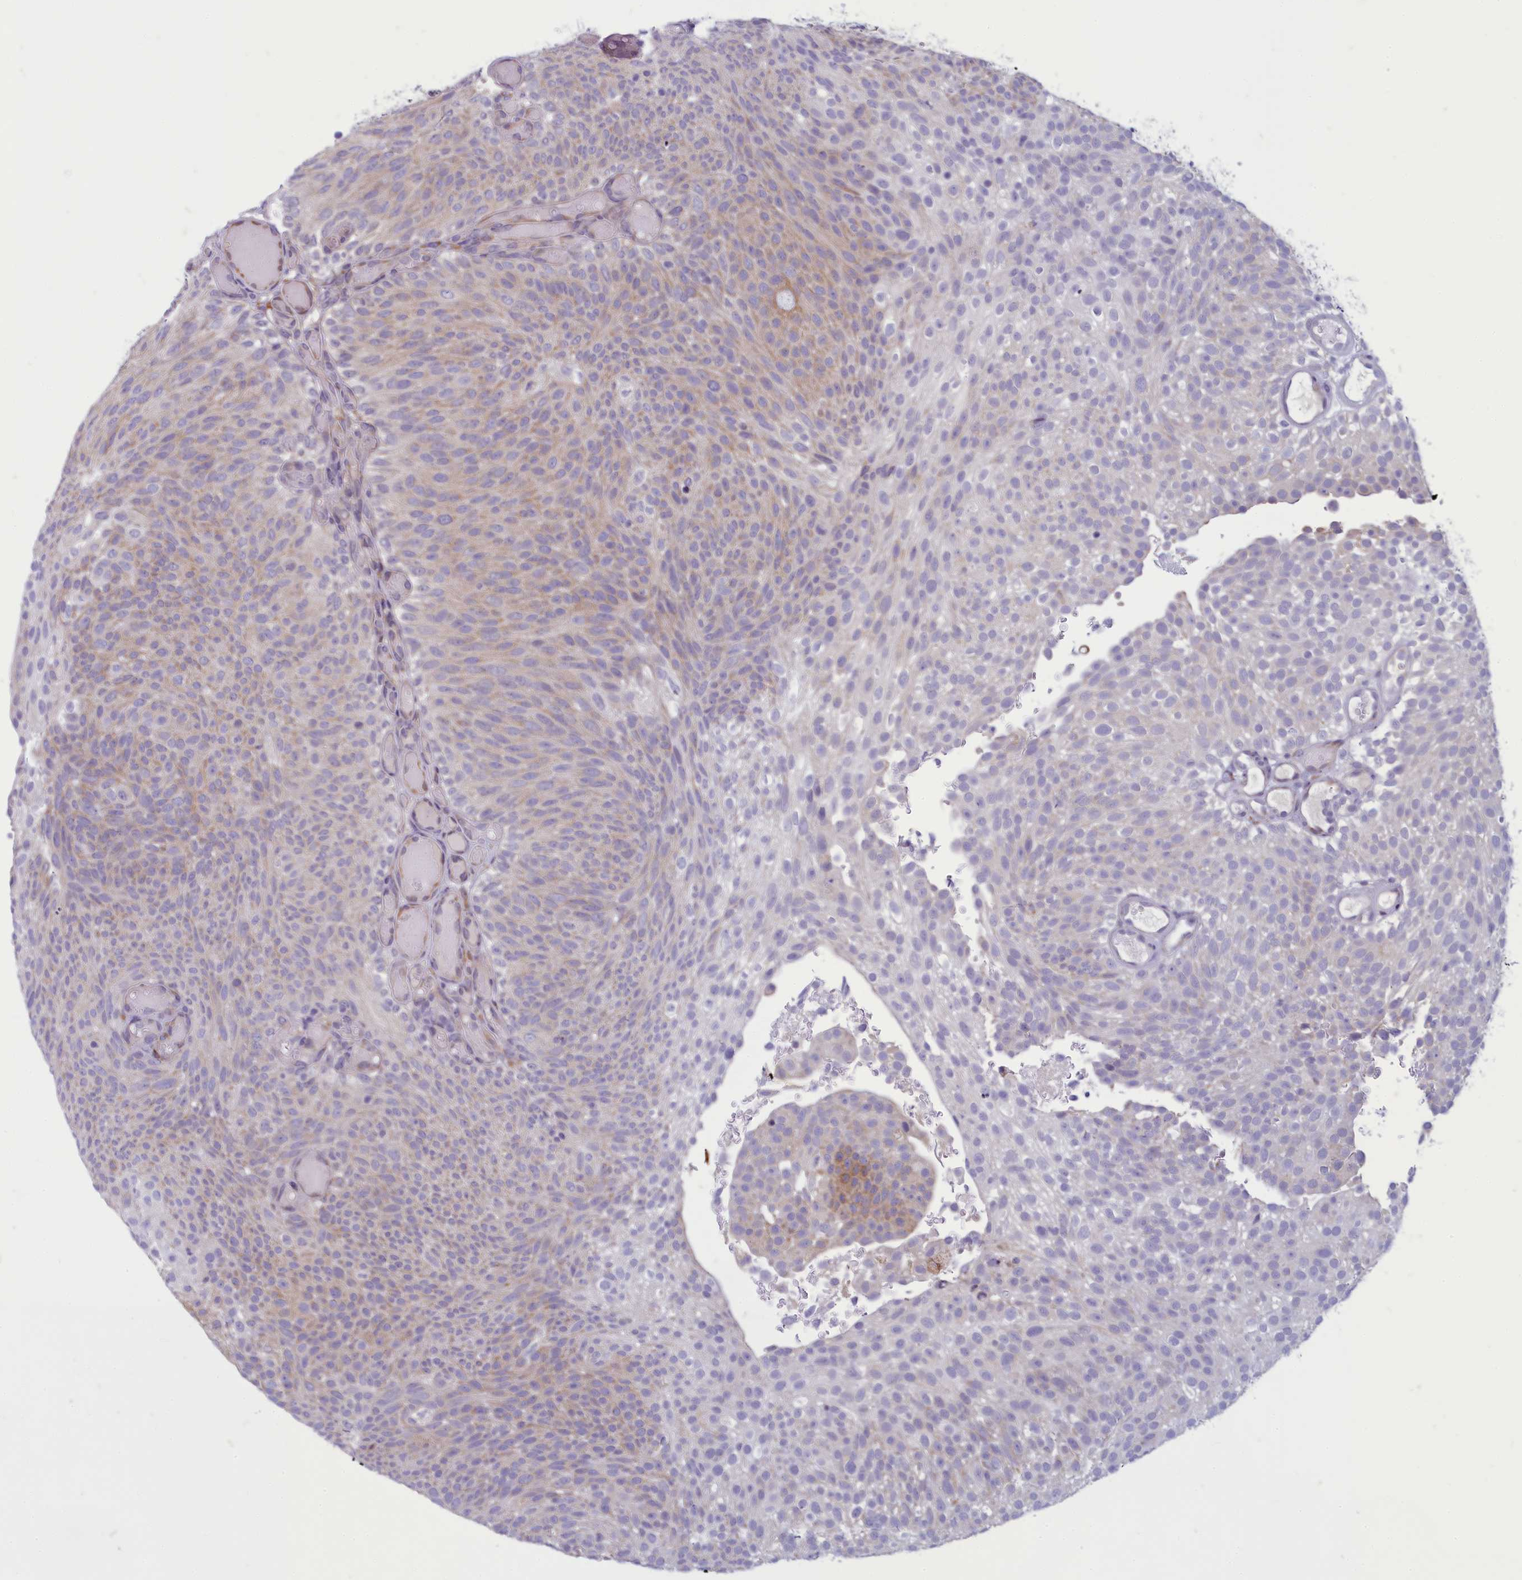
{"staining": {"intensity": "weak", "quantity": "<25%", "location": "cytoplasmic/membranous"}, "tissue": "urothelial cancer", "cell_type": "Tumor cells", "image_type": "cancer", "snomed": [{"axis": "morphology", "description": "Urothelial carcinoma, Low grade"}, {"axis": "topography", "description": "Urinary bladder"}], "caption": "Urothelial cancer was stained to show a protein in brown. There is no significant expression in tumor cells. (DAB immunohistochemistry with hematoxylin counter stain).", "gene": "CENATAC", "patient": {"sex": "male", "age": 78}}